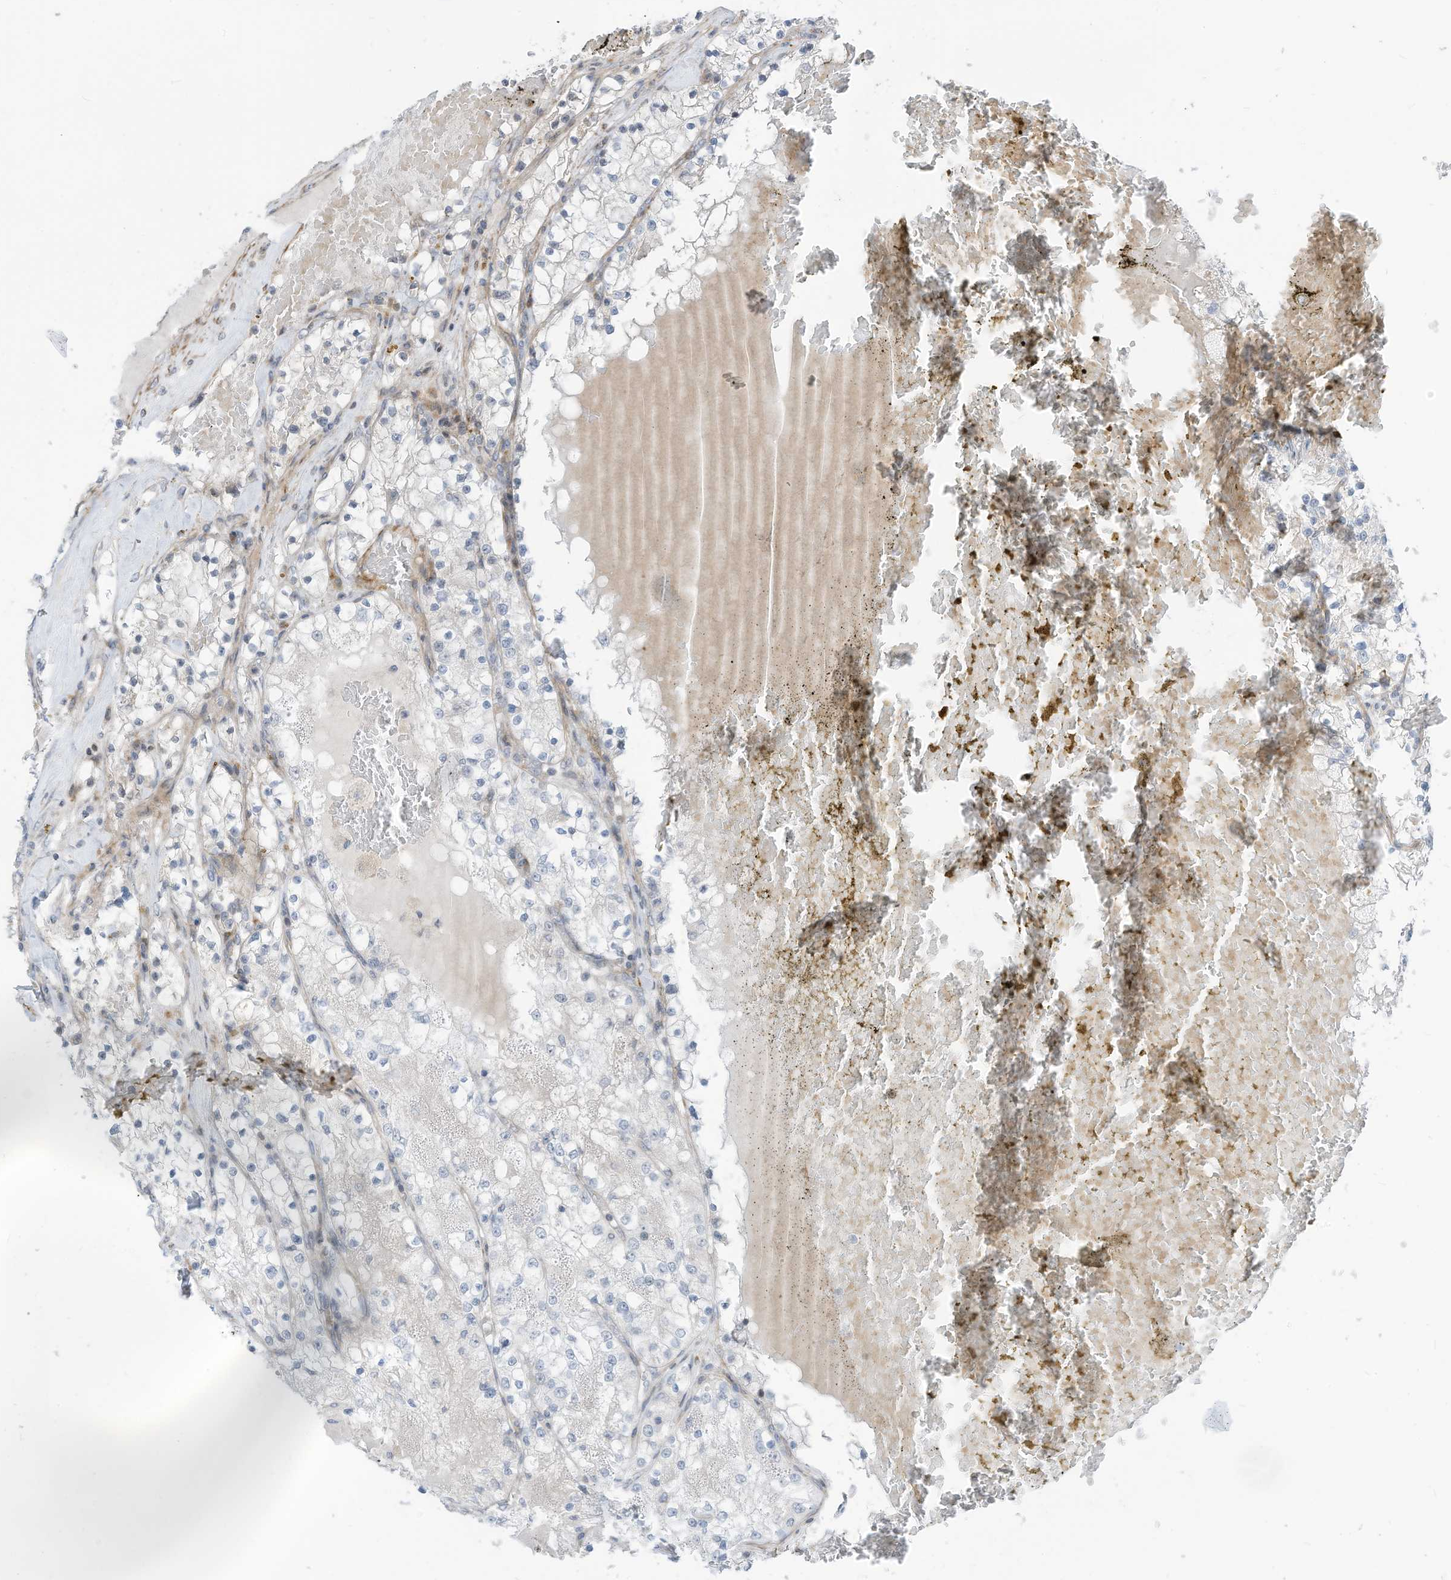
{"staining": {"intensity": "negative", "quantity": "none", "location": "none"}, "tissue": "renal cancer", "cell_type": "Tumor cells", "image_type": "cancer", "snomed": [{"axis": "morphology", "description": "Normal tissue, NOS"}, {"axis": "morphology", "description": "Adenocarcinoma, NOS"}, {"axis": "topography", "description": "Kidney"}], "caption": "High power microscopy image of an immunohistochemistry (IHC) micrograph of adenocarcinoma (renal), revealing no significant expression in tumor cells.", "gene": "GPATCH3", "patient": {"sex": "male", "age": 68}}